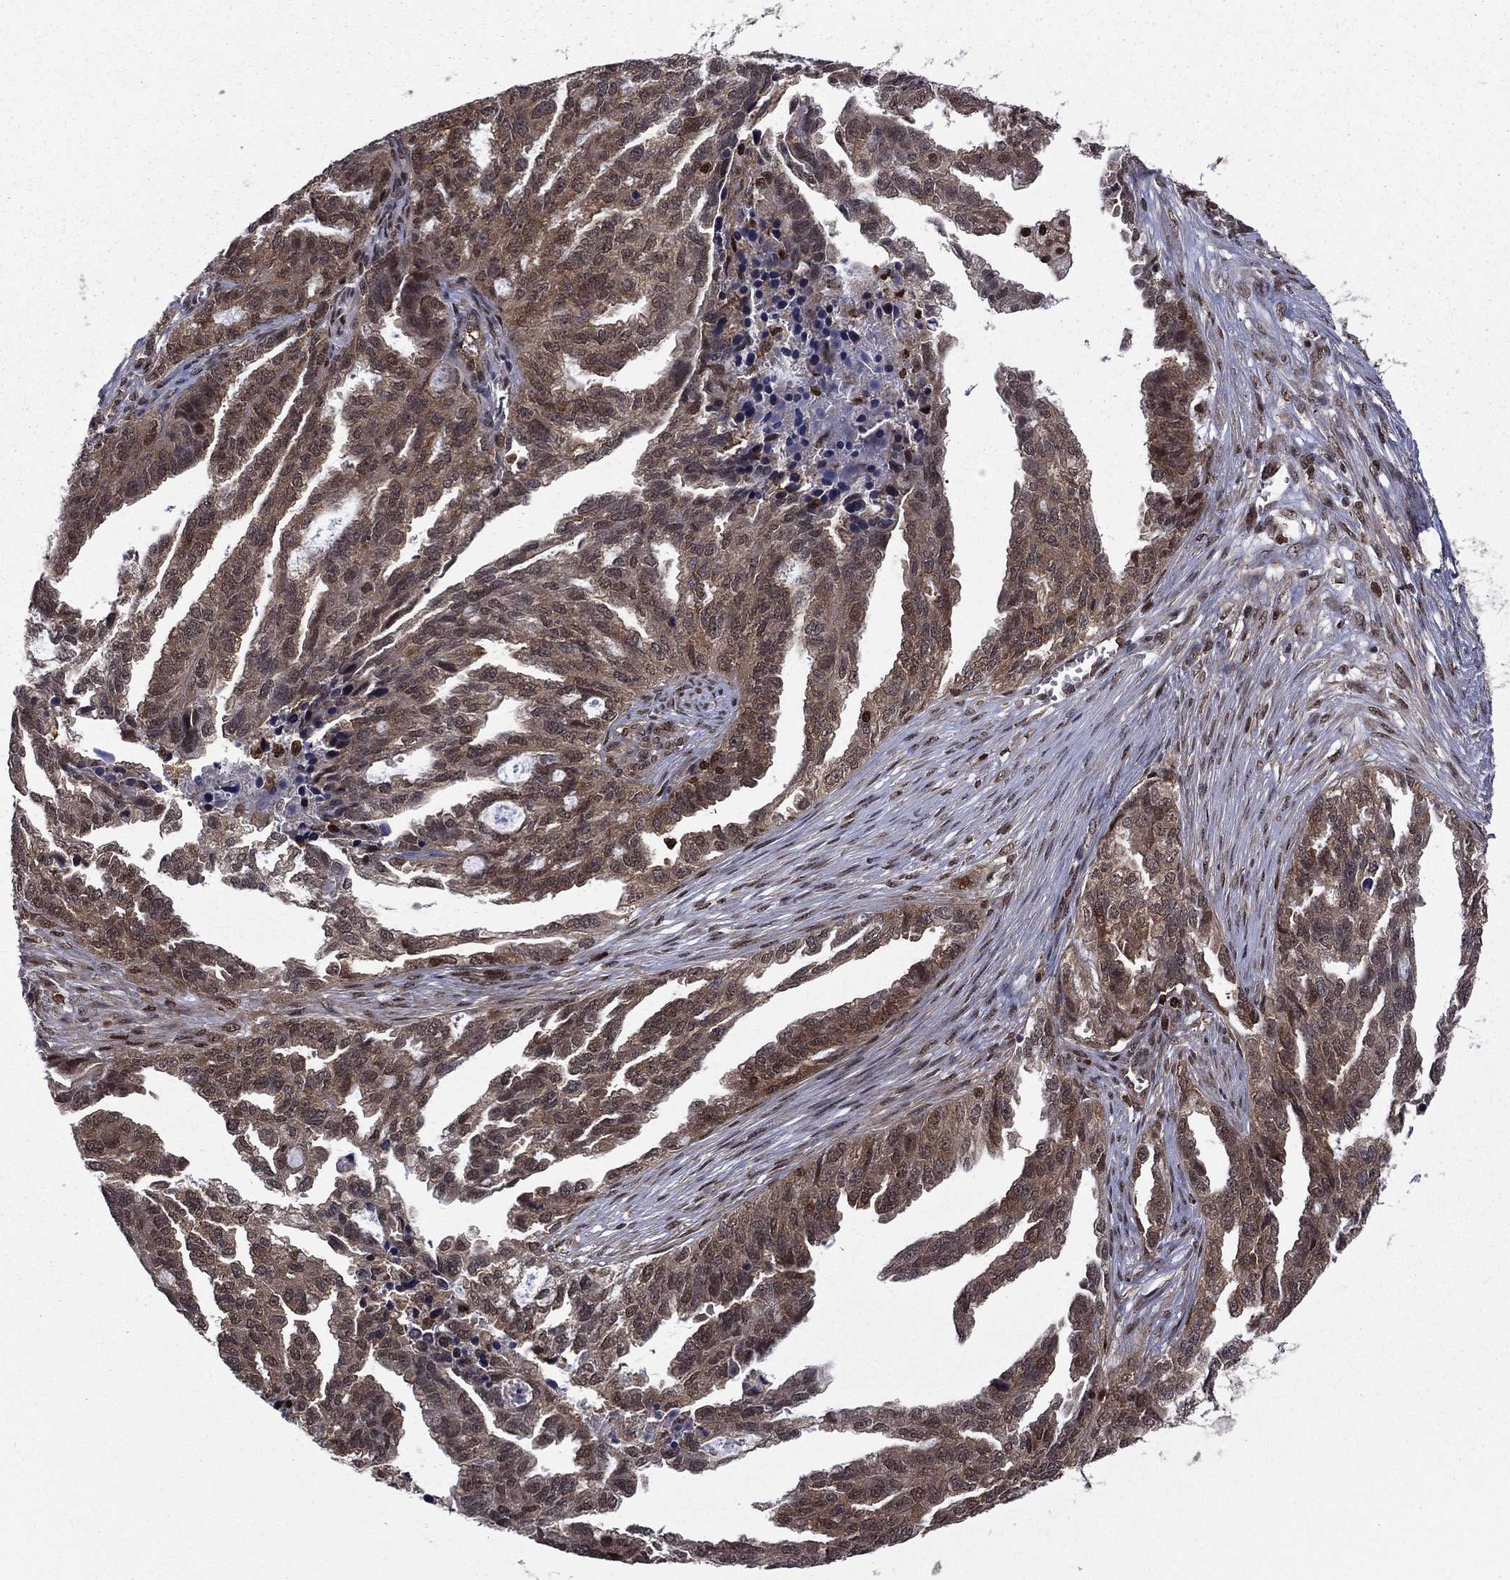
{"staining": {"intensity": "weak", "quantity": "<25%", "location": "cytoplasmic/membranous"}, "tissue": "ovarian cancer", "cell_type": "Tumor cells", "image_type": "cancer", "snomed": [{"axis": "morphology", "description": "Cystadenocarcinoma, serous, NOS"}, {"axis": "topography", "description": "Ovary"}], "caption": "Immunohistochemistry (IHC) of ovarian cancer (serous cystadenocarcinoma) reveals no positivity in tumor cells. (Brightfield microscopy of DAB immunohistochemistry (IHC) at high magnification).", "gene": "PSMD2", "patient": {"sex": "female", "age": 51}}